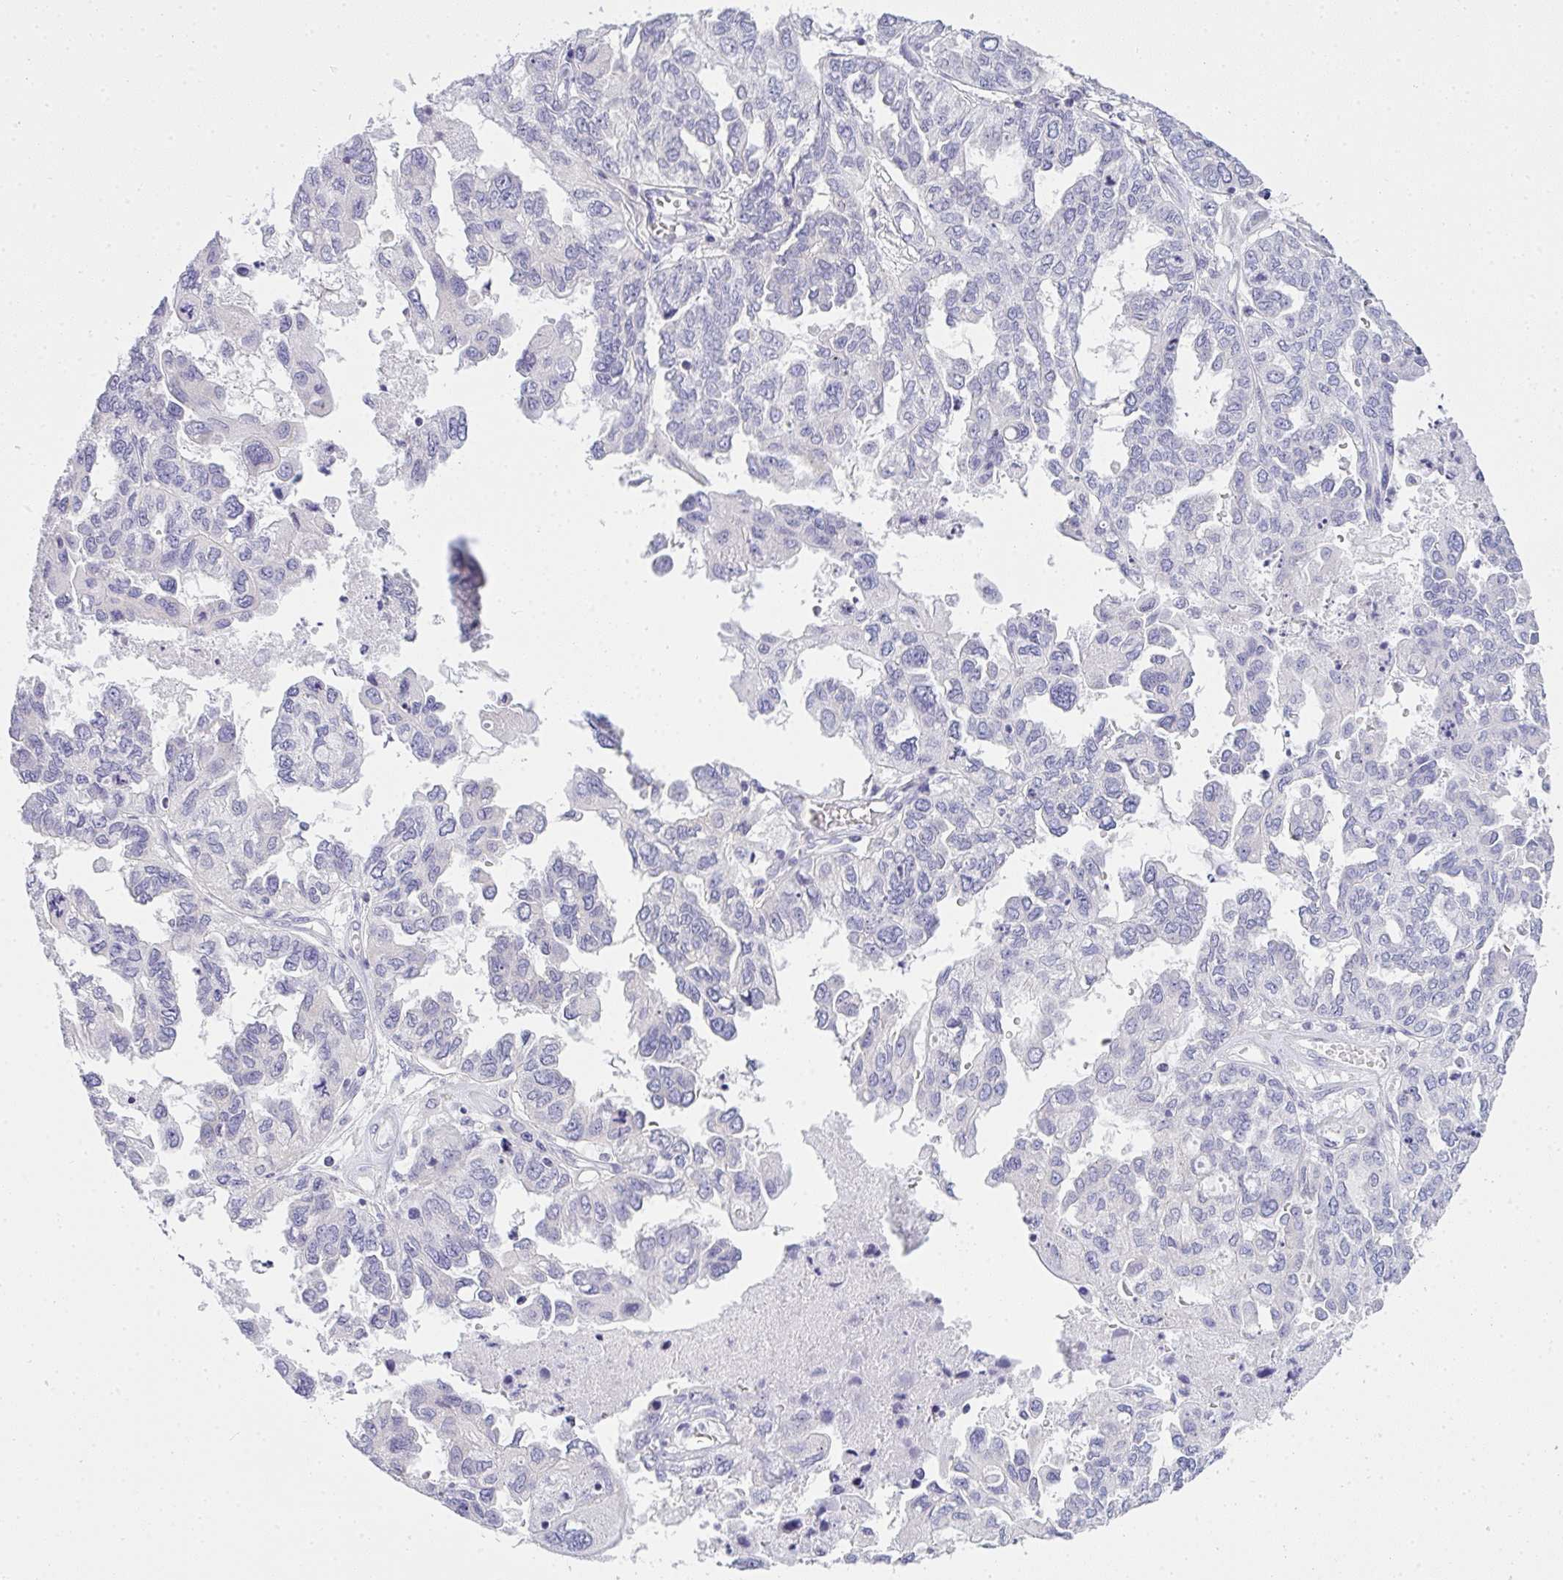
{"staining": {"intensity": "negative", "quantity": "none", "location": "none"}, "tissue": "ovarian cancer", "cell_type": "Tumor cells", "image_type": "cancer", "snomed": [{"axis": "morphology", "description": "Cystadenocarcinoma, serous, NOS"}, {"axis": "topography", "description": "Ovary"}], "caption": "Tumor cells are negative for protein expression in human ovarian cancer (serous cystadenocarcinoma).", "gene": "GSDMB", "patient": {"sex": "female", "age": 53}}